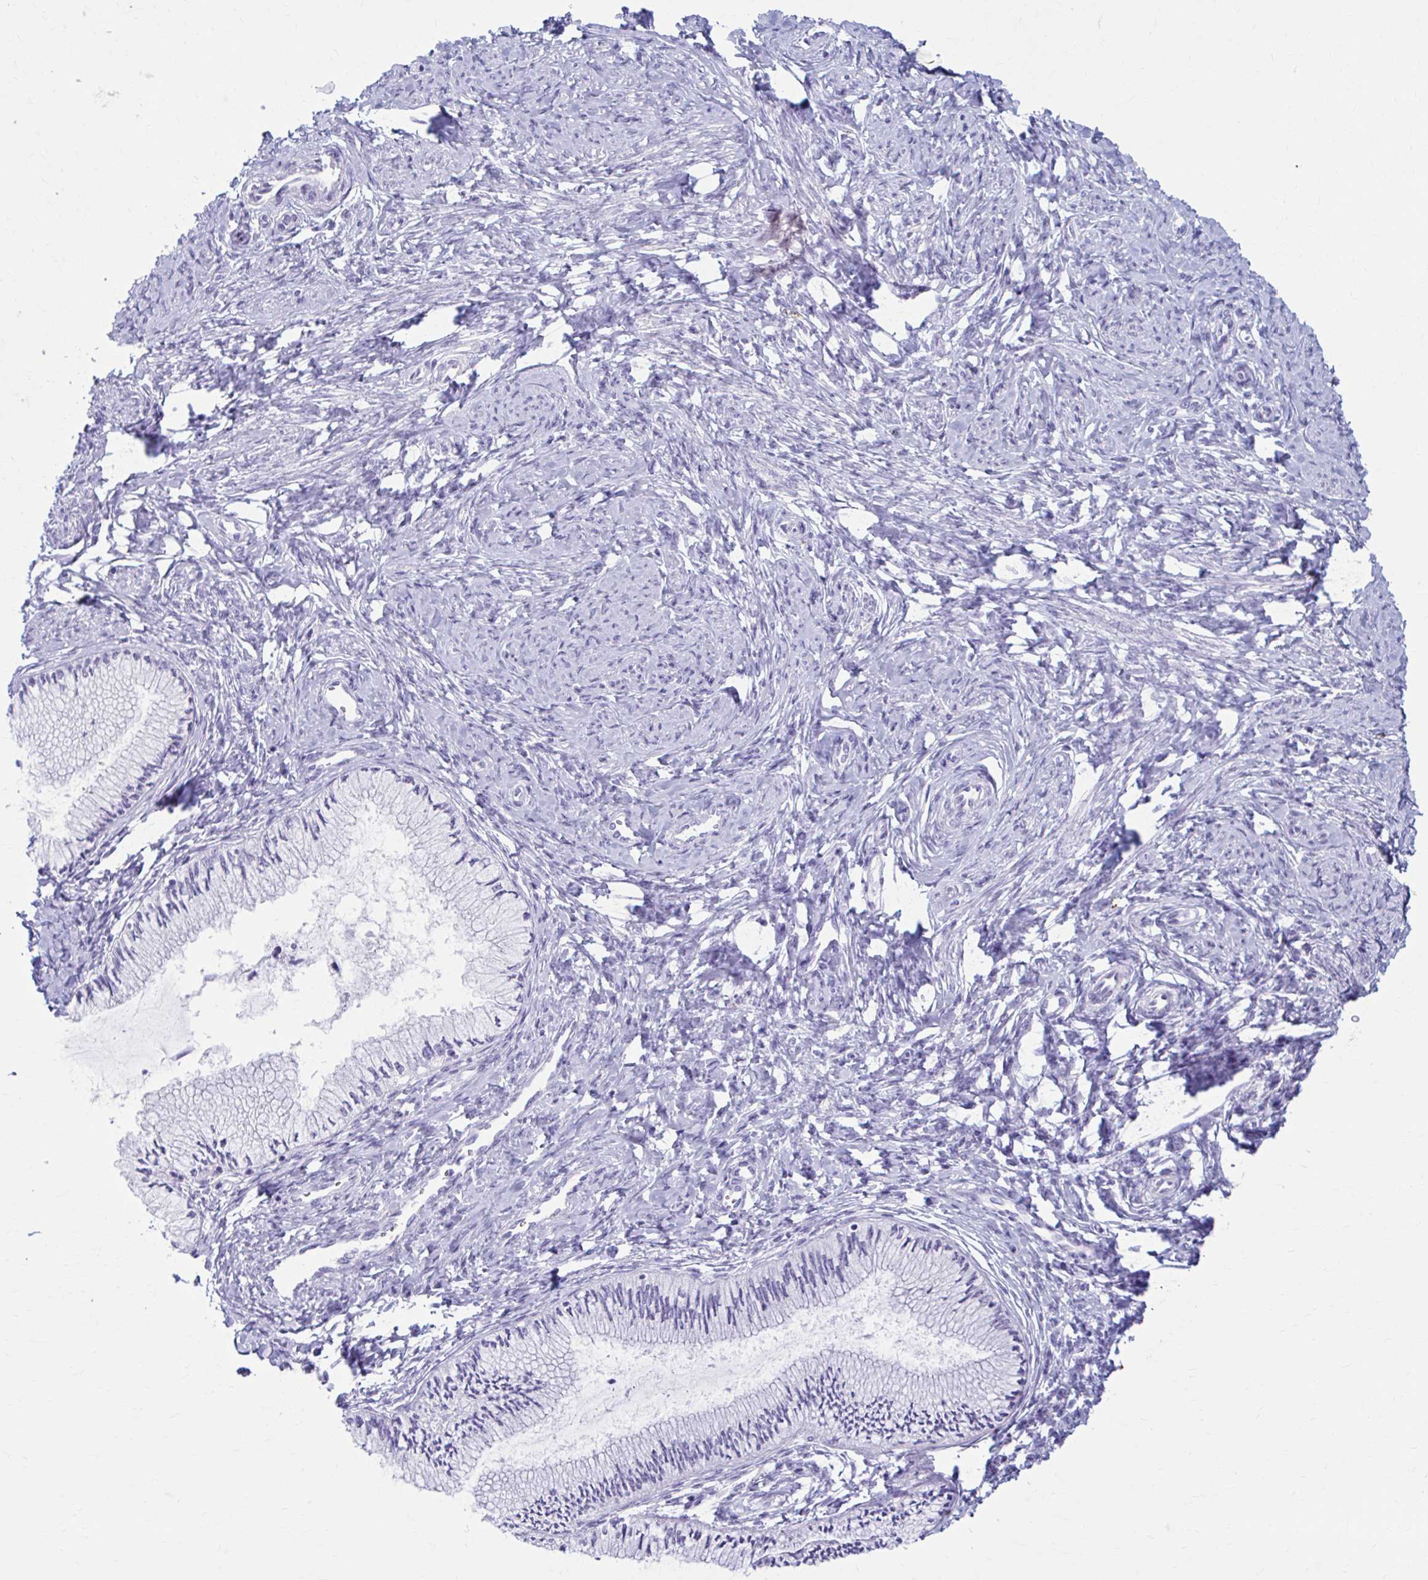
{"staining": {"intensity": "negative", "quantity": "none", "location": "none"}, "tissue": "cervix", "cell_type": "Glandular cells", "image_type": "normal", "snomed": [{"axis": "morphology", "description": "Normal tissue, NOS"}, {"axis": "topography", "description": "Cervix"}], "caption": "DAB (3,3'-diaminobenzidine) immunohistochemical staining of unremarkable human cervix shows no significant staining in glandular cells.", "gene": "C12orf71", "patient": {"sex": "female", "age": 24}}